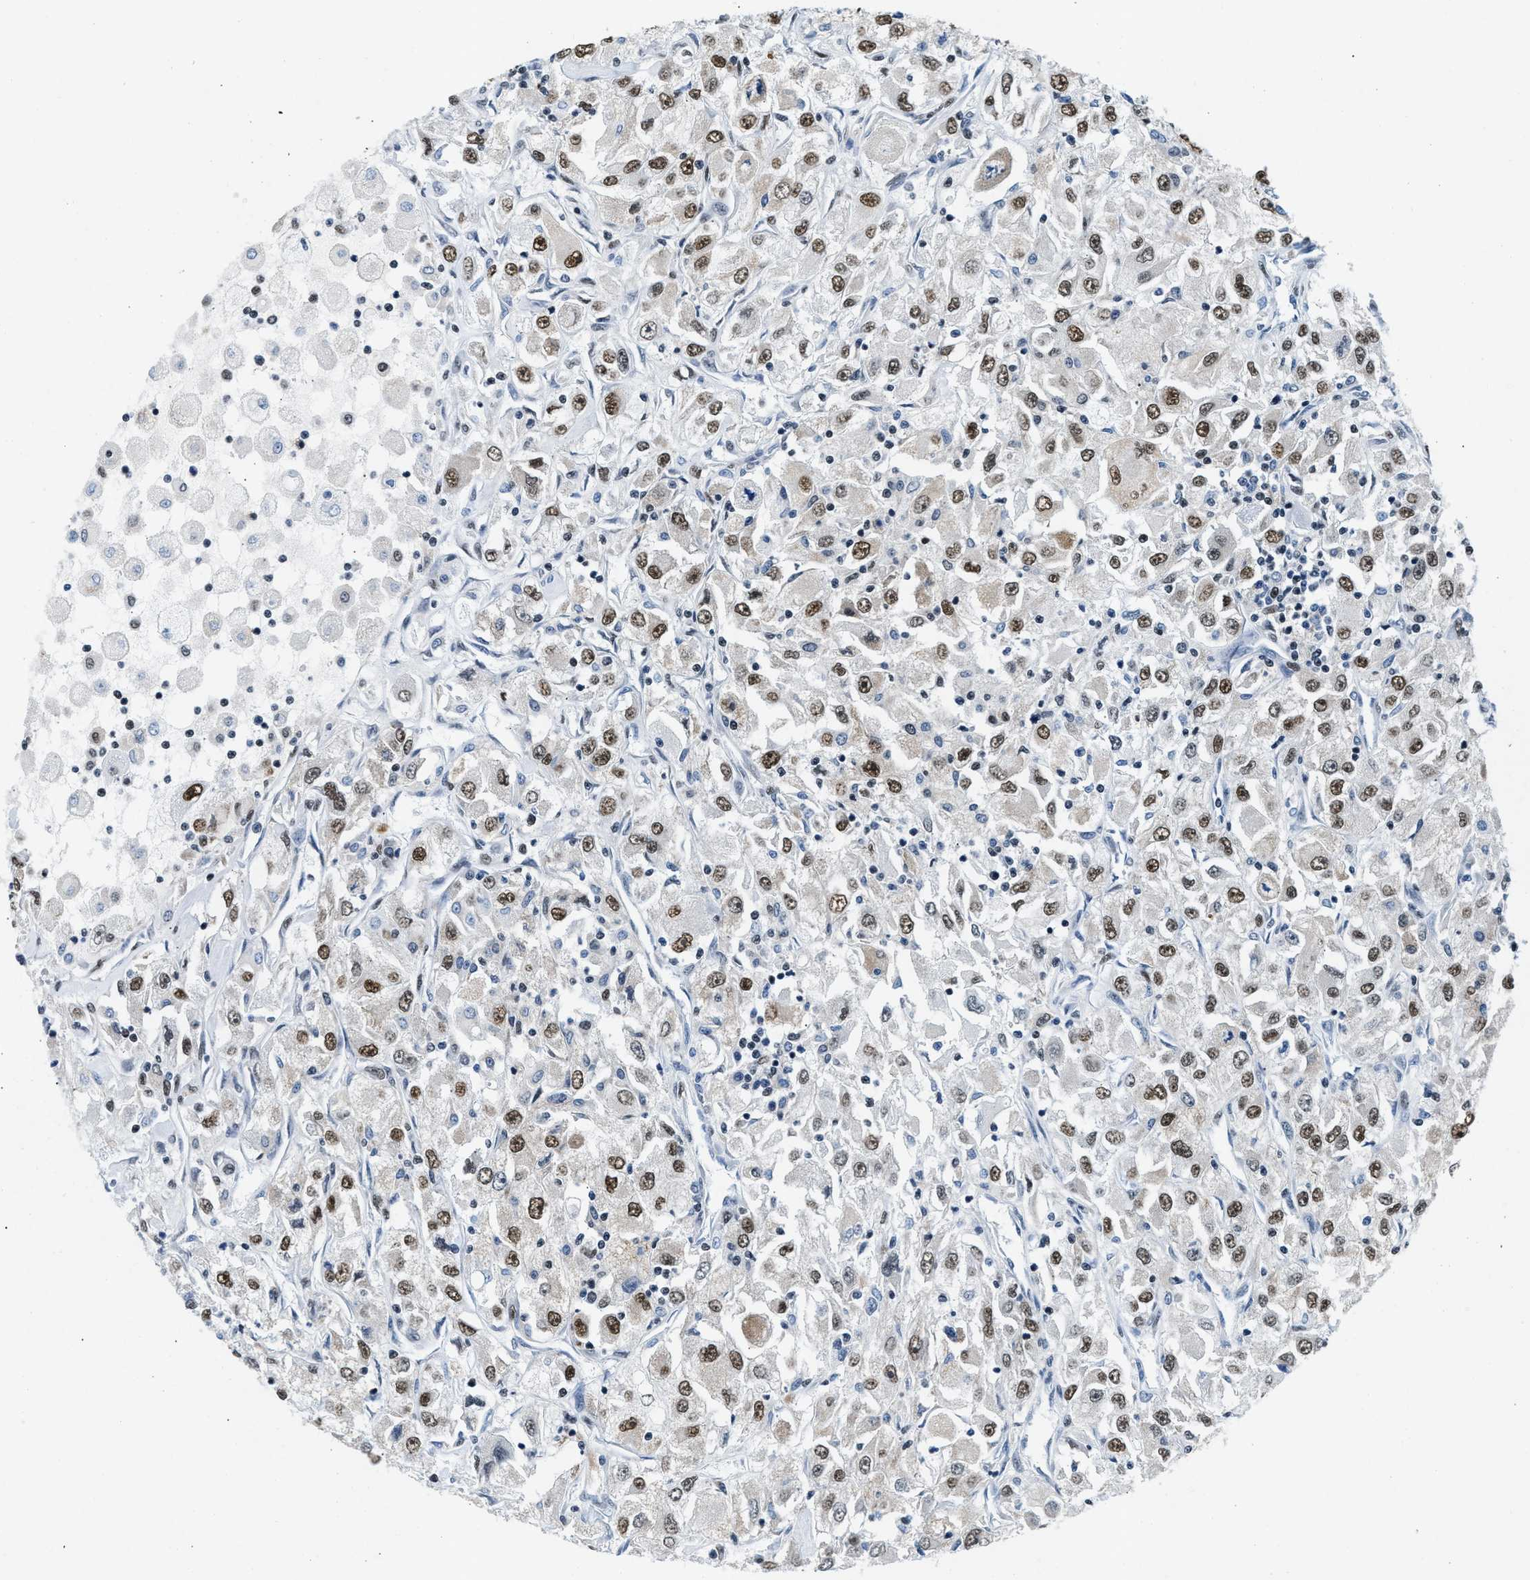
{"staining": {"intensity": "moderate", "quantity": ">75%", "location": "nuclear"}, "tissue": "renal cancer", "cell_type": "Tumor cells", "image_type": "cancer", "snomed": [{"axis": "morphology", "description": "Adenocarcinoma, NOS"}, {"axis": "topography", "description": "Kidney"}], "caption": "A high-resolution micrograph shows IHC staining of renal cancer, which displays moderate nuclear staining in approximately >75% of tumor cells.", "gene": "ATF2", "patient": {"sex": "female", "age": 52}}